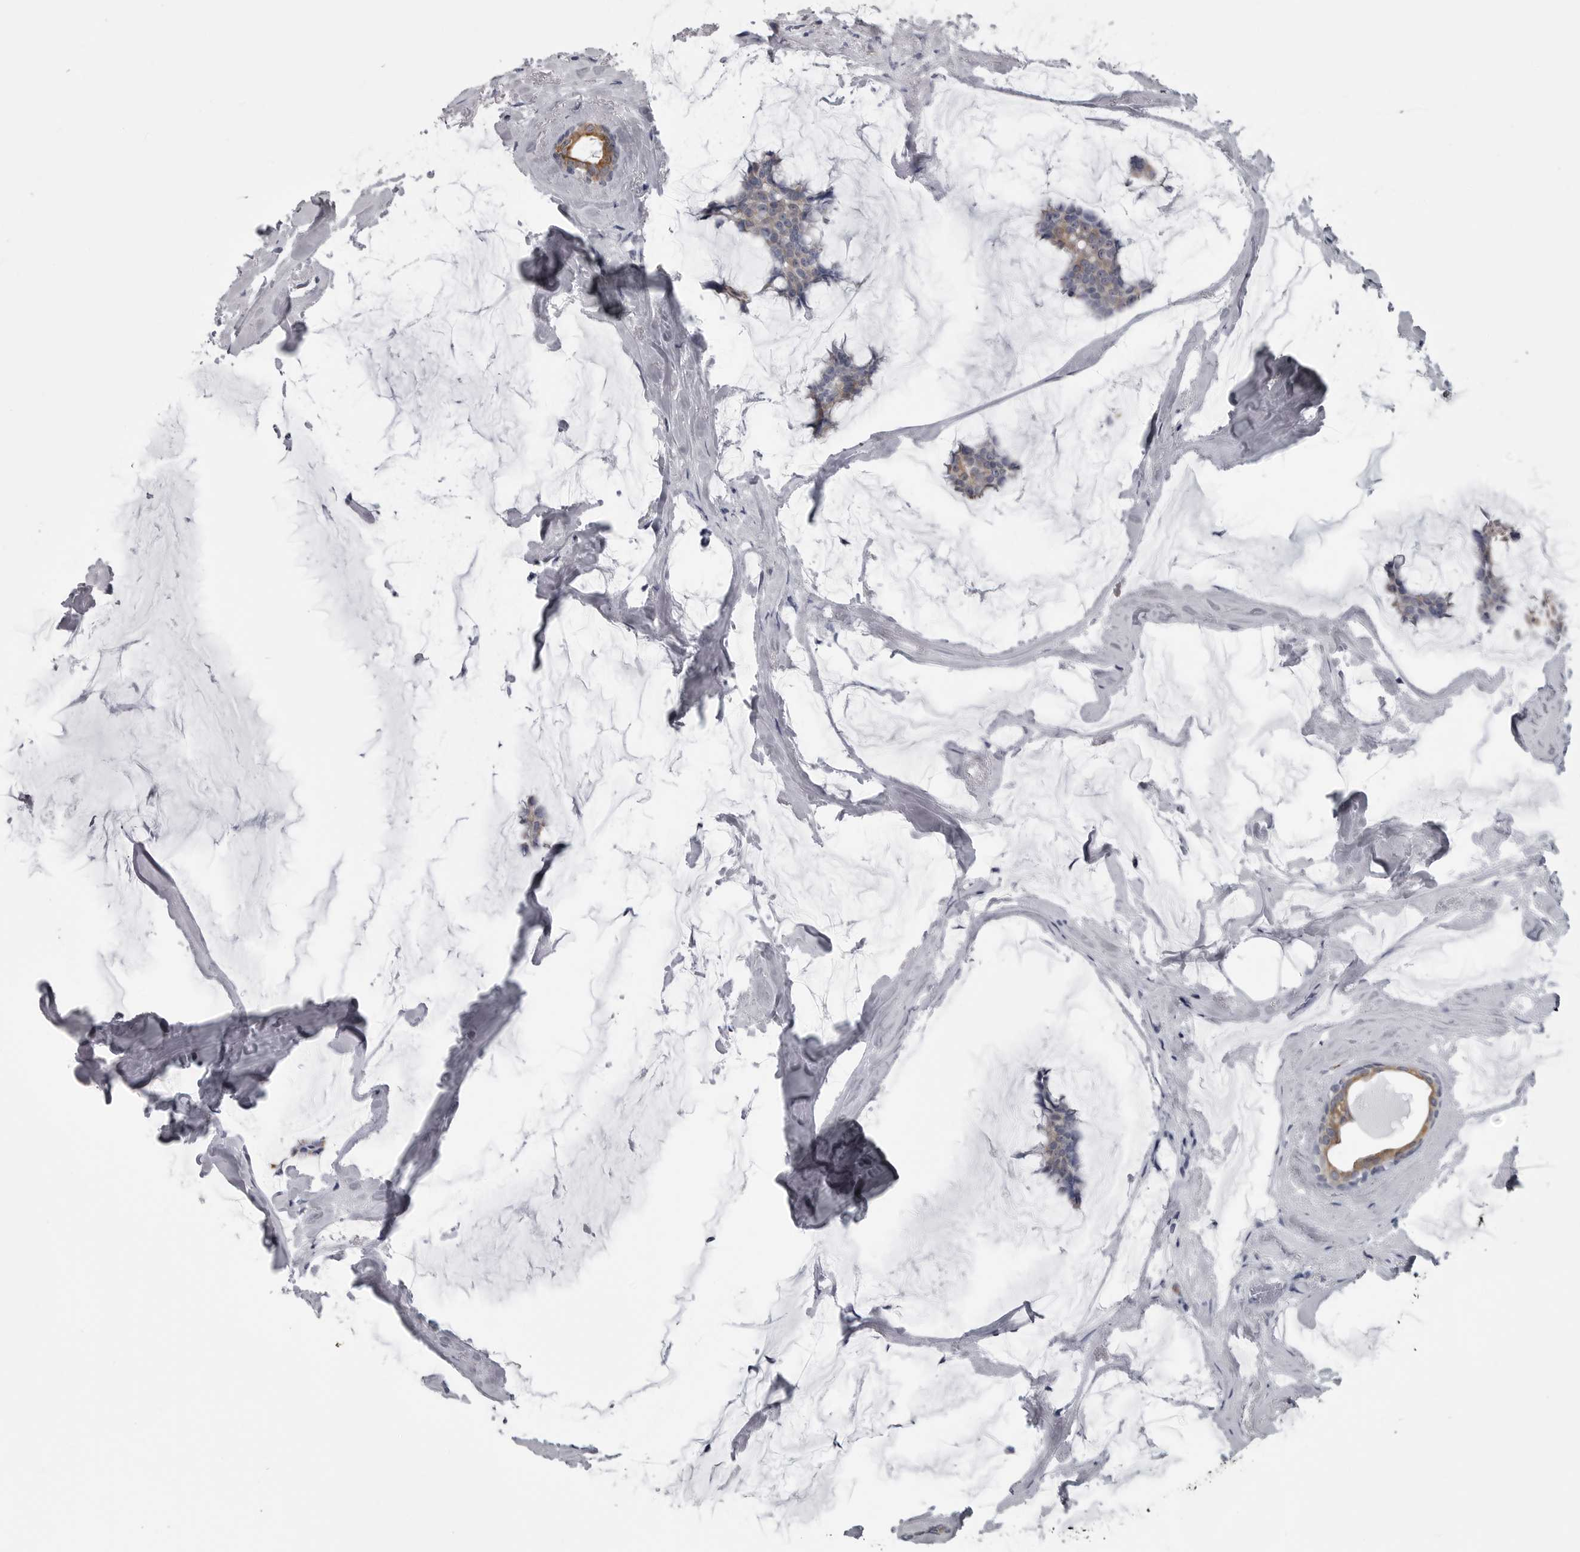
{"staining": {"intensity": "weak", "quantity": "<25%", "location": "cytoplasmic/membranous"}, "tissue": "breast cancer", "cell_type": "Tumor cells", "image_type": "cancer", "snomed": [{"axis": "morphology", "description": "Duct carcinoma"}, {"axis": "topography", "description": "Breast"}], "caption": "Tumor cells are negative for brown protein staining in breast cancer (invasive ductal carcinoma).", "gene": "MYOC", "patient": {"sex": "female", "age": 93}}